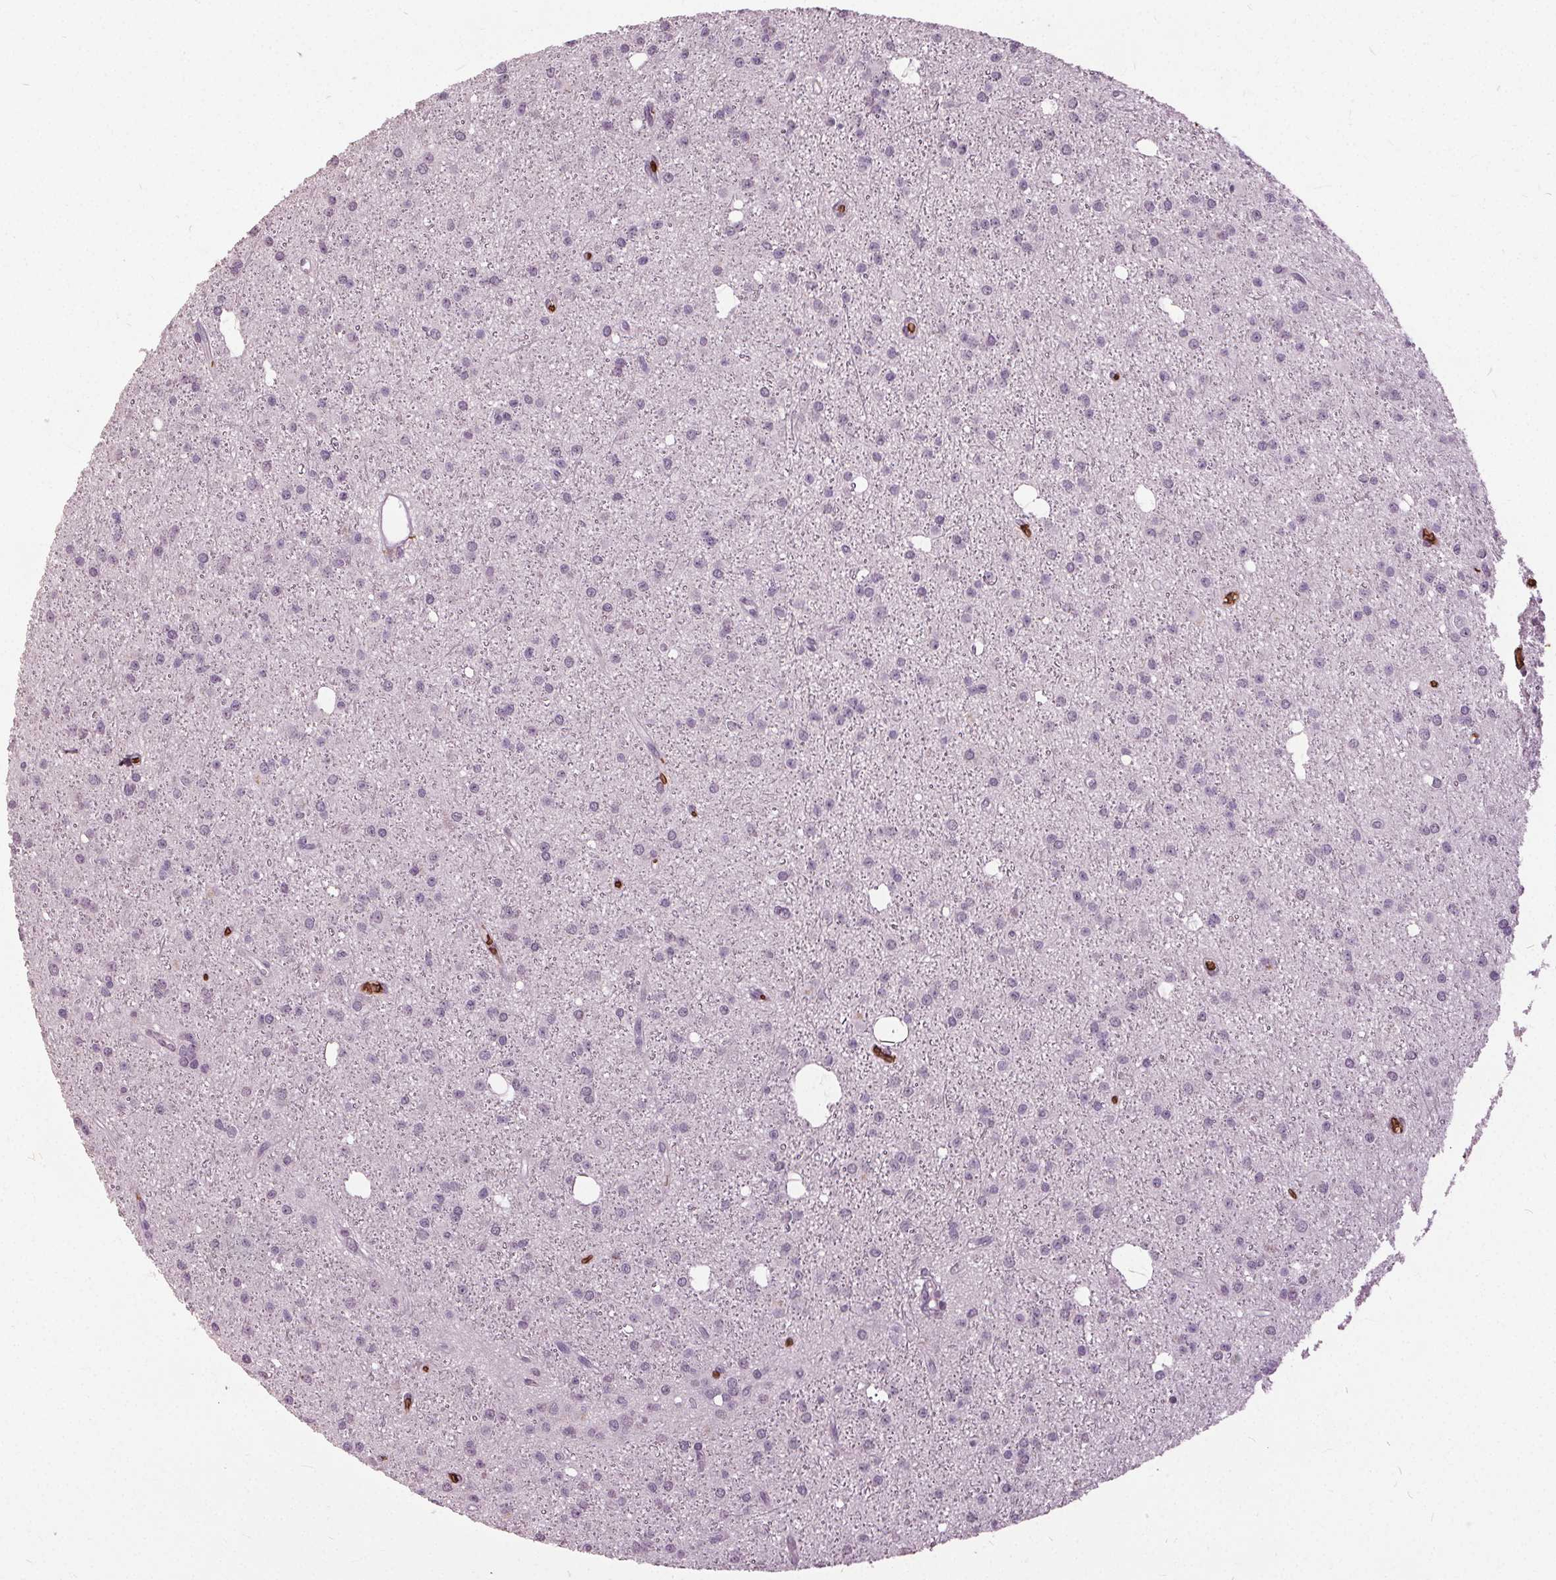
{"staining": {"intensity": "negative", "quantity": "none", "location": "none"}, "tissue": "glioma", "cell_type": "Tumor cells", "image_type": "cancer", "snomed": [{"axis": "morphology", "description": "Glioma, malignant, Low grade"}, {"axis": "topography", "description": "Brain"}], "caption": "This is an immunohistochemistry micrograph of human low-grade glioma (malignant). There is no positivity in tumor cells.", "gene": "SLC4A1", "patient": {"sex": "male", "age": 27}}